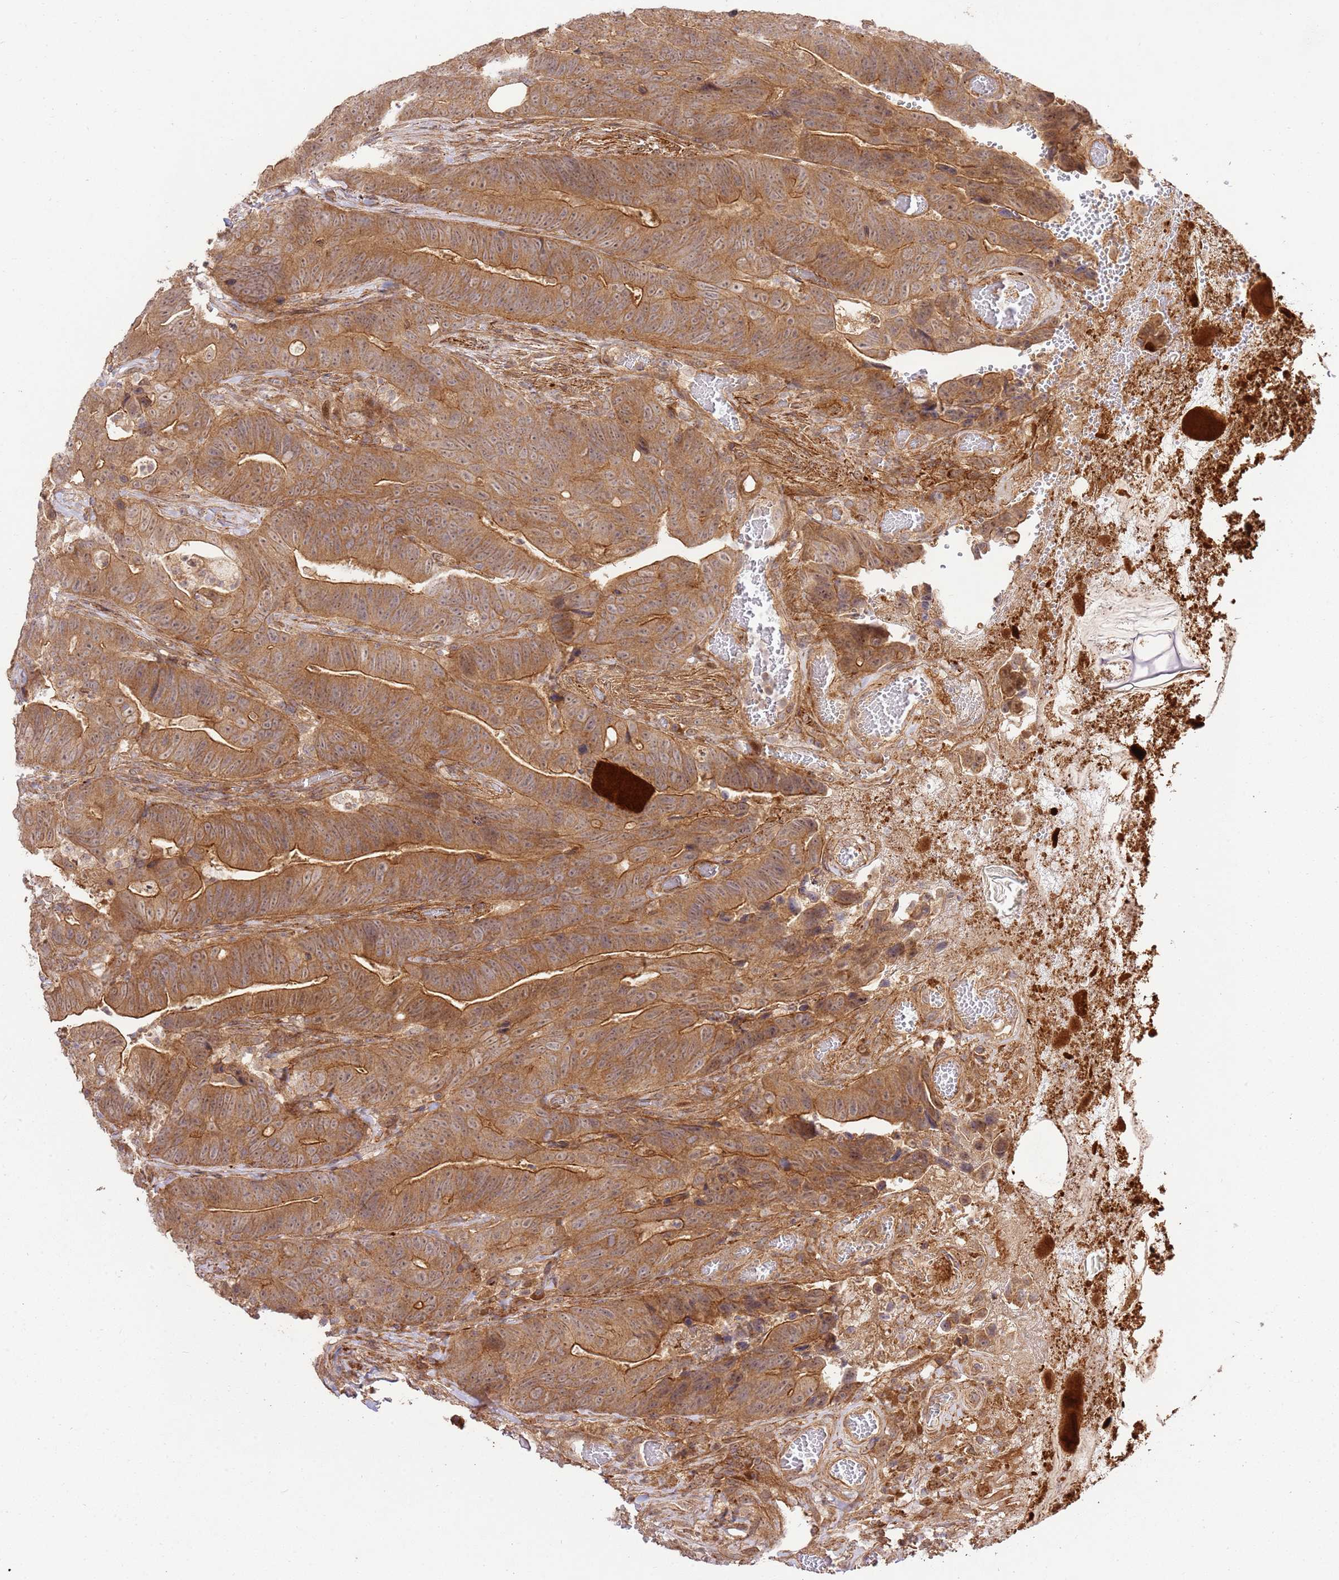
{"staining": {"intensity": "moderate", "quantity": ">75%", "location": "cytoplasmic/membranous"}, "tissue": "colorectal cancer", "cell_type": "Tumor cells", "image_type": "cancer", "snomed": [{"axis": "morphology", "description": "Adenocarcinoma, NOS"}, {"axis": "topography", "description": "Colon"}], "caption": "A histopathology image of human colorectal cancer stained for a protein reveals moderate cytoplasmic/membranous brown staining in tumor cells.", "gene": "GAREM1", "patient": {"sex": "female", "age": 82}}